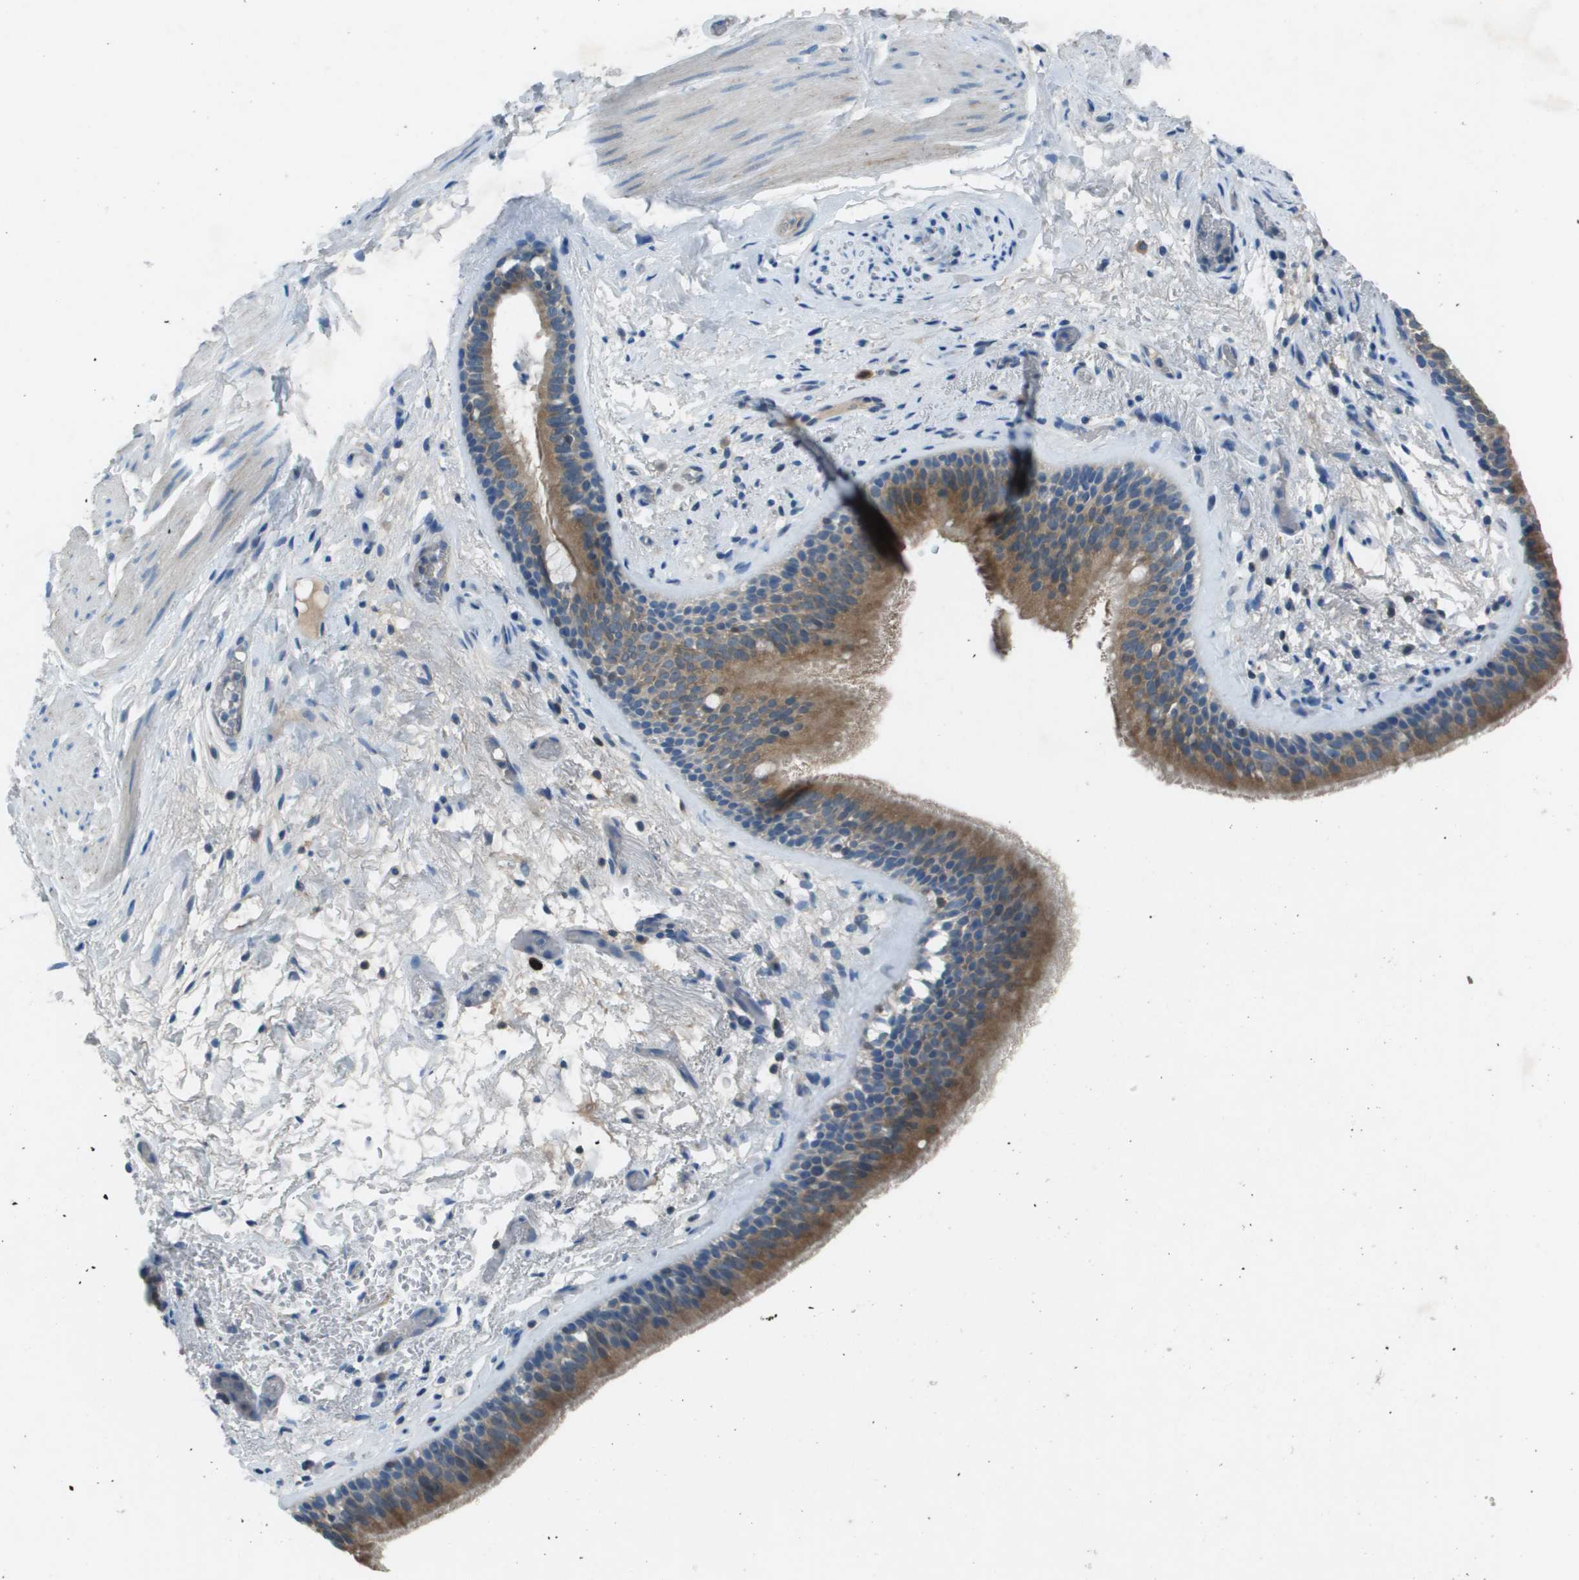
{"staining": {"intensity": "moderate", "quantity": ">75%", "location": "cytoplasmic/membranous"}, "tissue": "bronchus", "cell_type": "Respiratory epithelial cells", "image_type": "normal", "snomed": [{"axis": "morphology", "description": "Normal tissue, NOS"}, {"axis": "topography", "description": "Cartilage tissue"}], "caption": "Brown immunohistochemical staining in unremarkable bronchus exhibits moderate cytoplasmic/membranous staining in about >75% of respiratory epithelial cells. The staining is performed using DAB (3,3'-diaminobenzidine) brown chromogen to label protein expression. The nuclei are counter-stained blue using hematoxylin.", "gene": "CAMK4", "patient": {"sex": "female", "age": 63}}